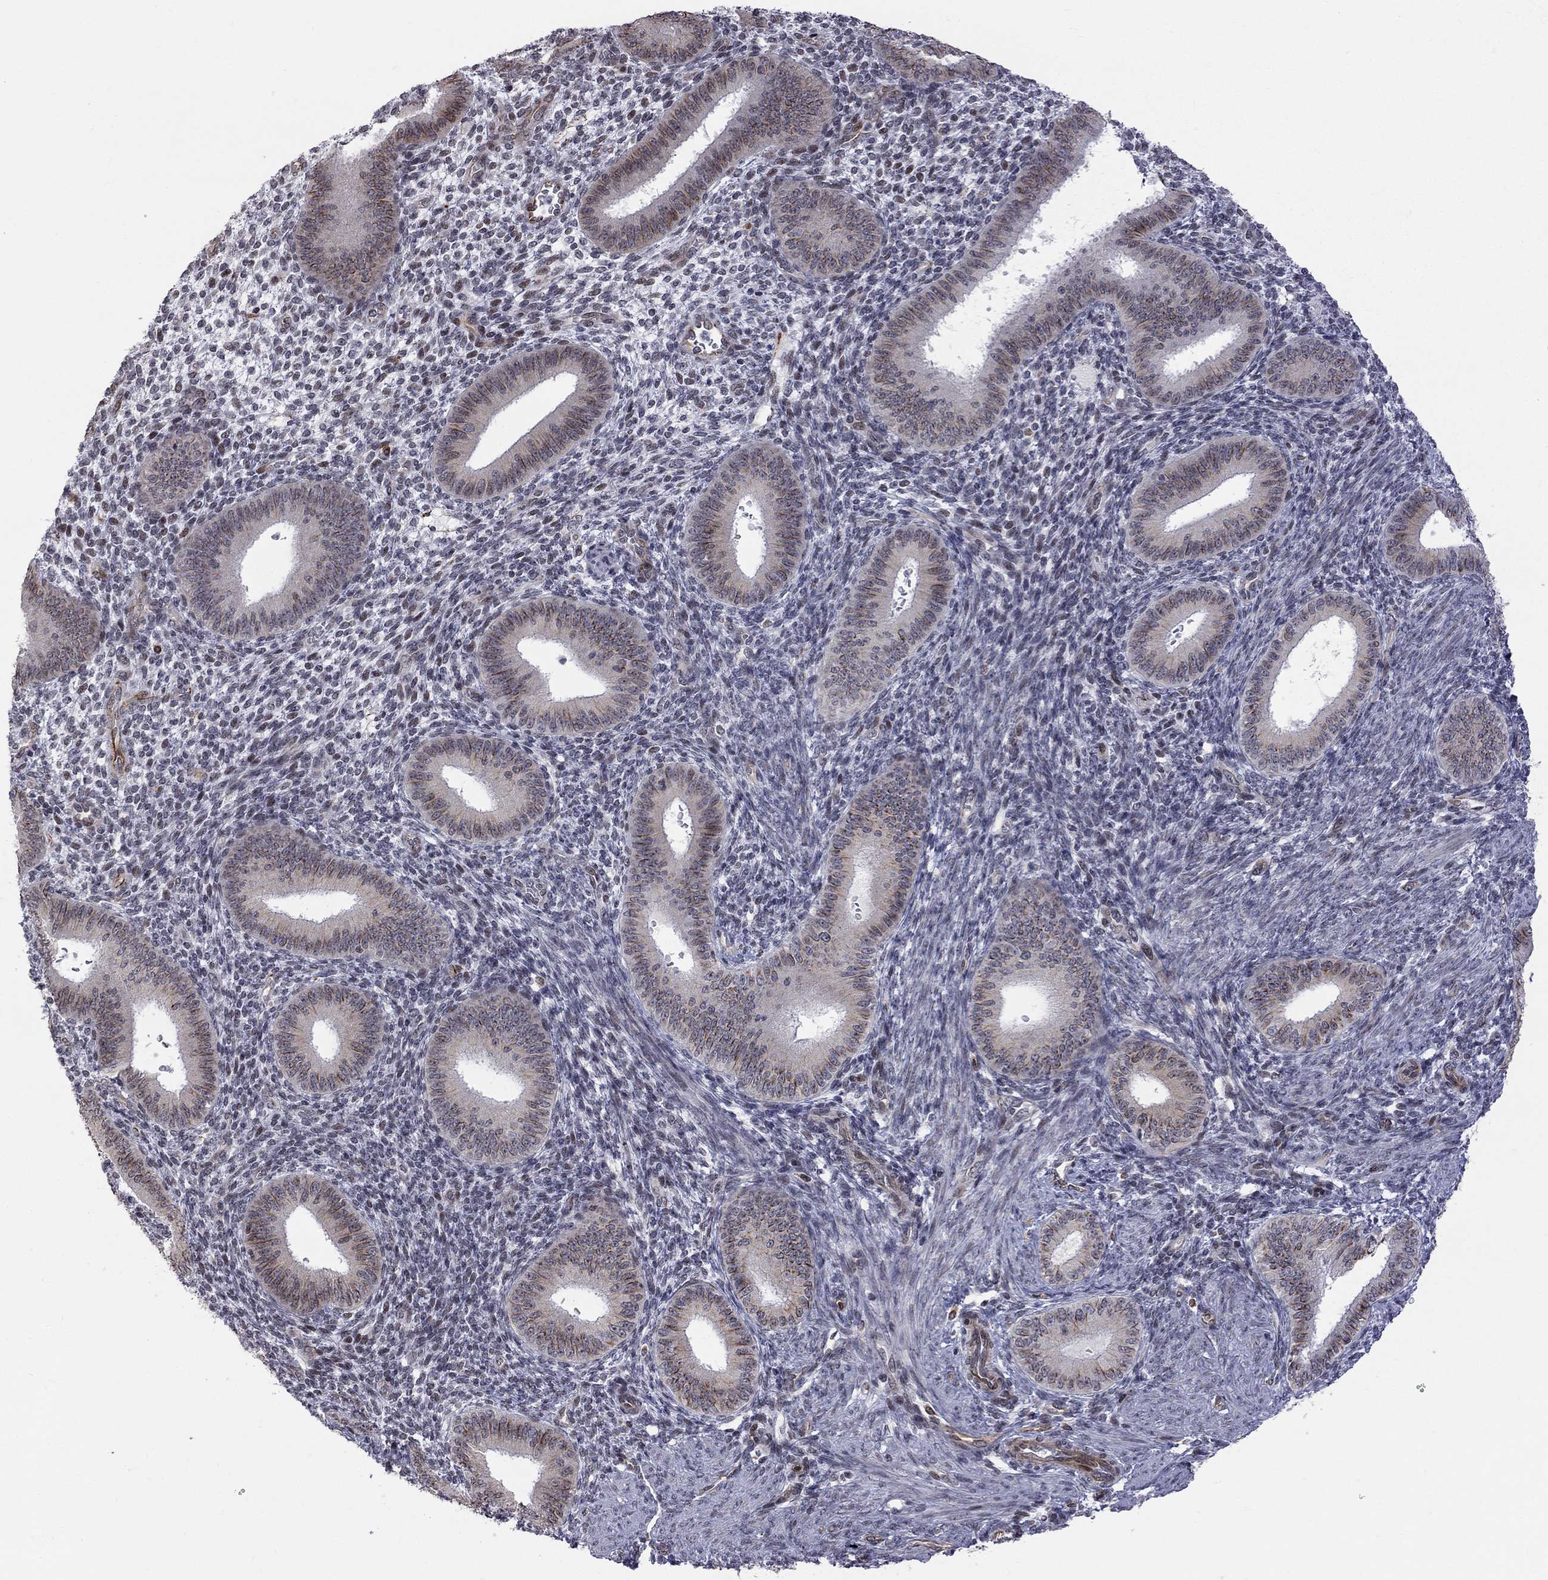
{"staining": {"intensity": "negative", "quantity": "none", "location": "none"}, "tissue": "endometrium", "cell_type": "Cells in endometrial stroma", "image_type": "normal", "snomed": [{"axis": "morphology", "description": "Normal tissue, NOS"}, {"axis": "topography", "description": "Endometrium"}], "caption": "Cells in endometrial stroma show no significant protein positivity in unremarkable endometrium. (Immunohistochemistry (ihc), brightfield microscopy, high magnification).", "gene": "MTNR1B", "patient": {"sex": "female", "age": 39}}